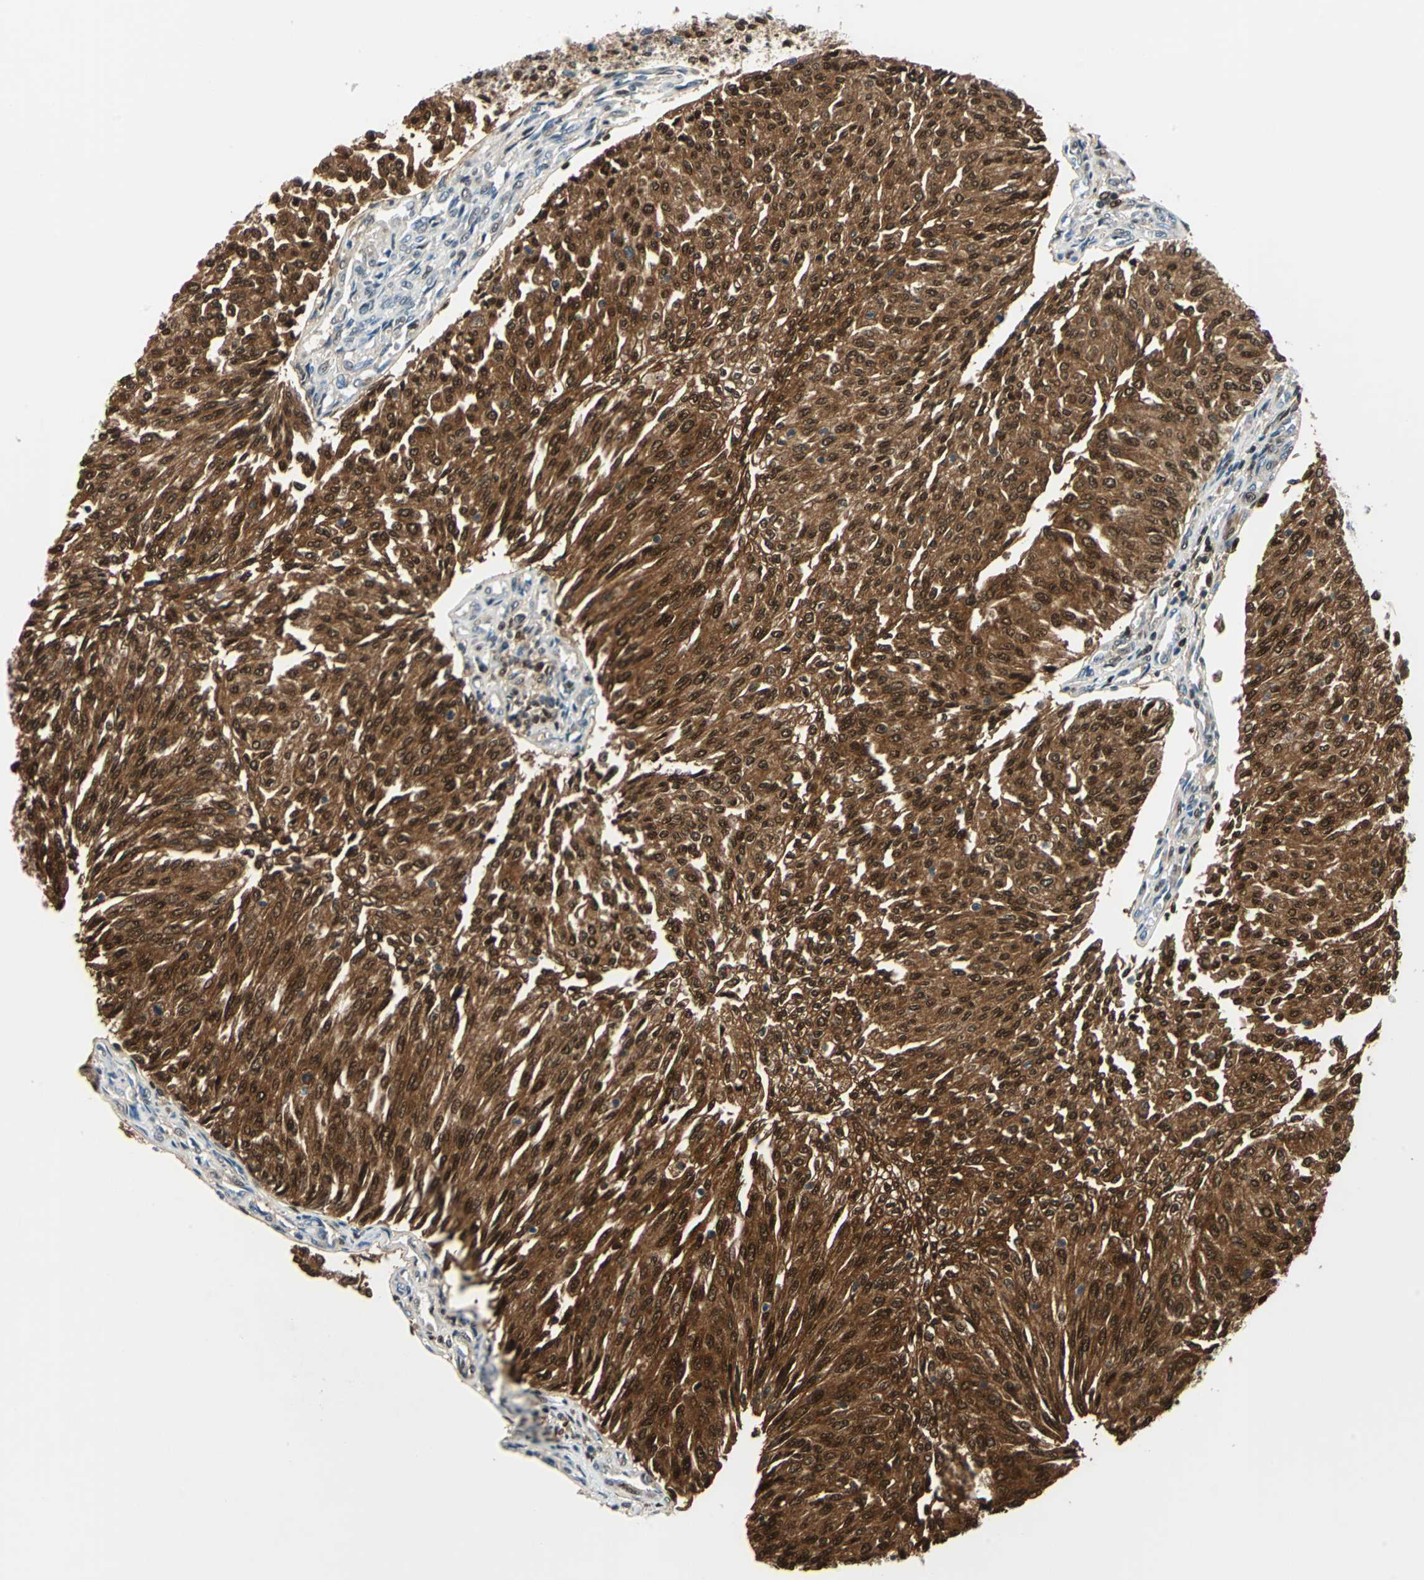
{"staining": {"intensity": "strong", "quantity": ">75%", "location": "cytoplasmic/membranous"}, "tissue": "urothelial cancer", "cell_type": "Tumor cells", "image_type": "cancer", "snomed": [{"axis": "morphology", "description": "Urothelial carcinoma, Low grade"}, {"axis": "topography", "description": "Urinary bladder"}], "caption": "Strong cytoplasmic/membranous staining is appreciated in about >75% of tumor cells in urothelial carcinoma (low-grade). Immunohistochemistry stains the protein of interest in brown and the nuclei are stained blue.", "gene": "PSME1", "patient": {"sex": "female", "age": 79}}